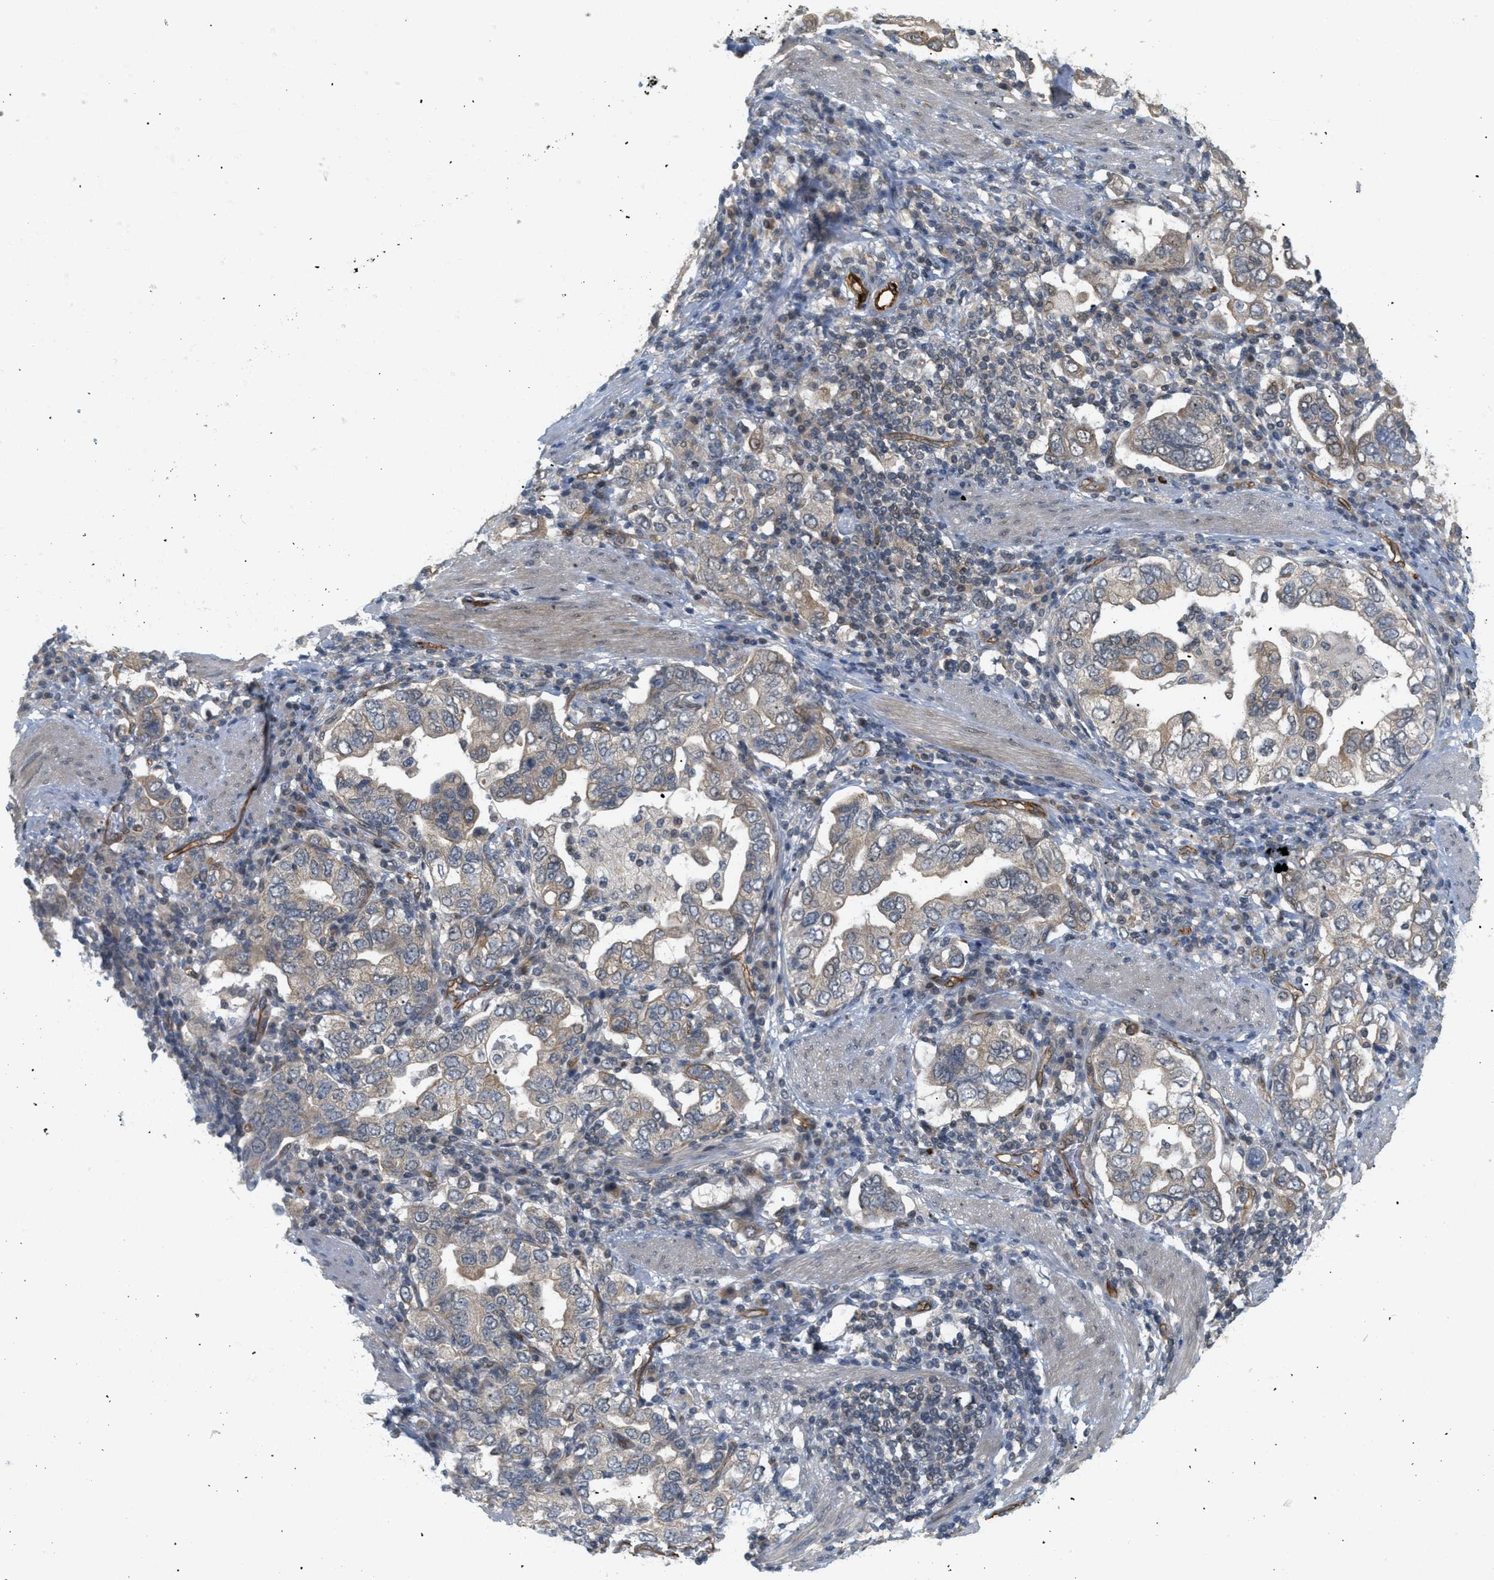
{"staining": {"intensity": "weak", "quantity": "25%-75%", "location": "cytoplasmic/membranous"}, "tissue": "stomach cancer", "cell_type": "Tumor cells", "image_type": "cancer", "snomed": [{"axis": "morphology", "description": "Adenocarcinoma, NOS"}, {"axis": "topography", "description": "Stomach, upper"}], "caption": "A high-resolution image shows immunohistochemistry (IHC) staining of stomach cancer, which shows weak cytoplasmic/membranous positivity in about 25%-75% of tumor cells.", "gene": "PALMD", "patient": {"sex": "male", "age": 62}}